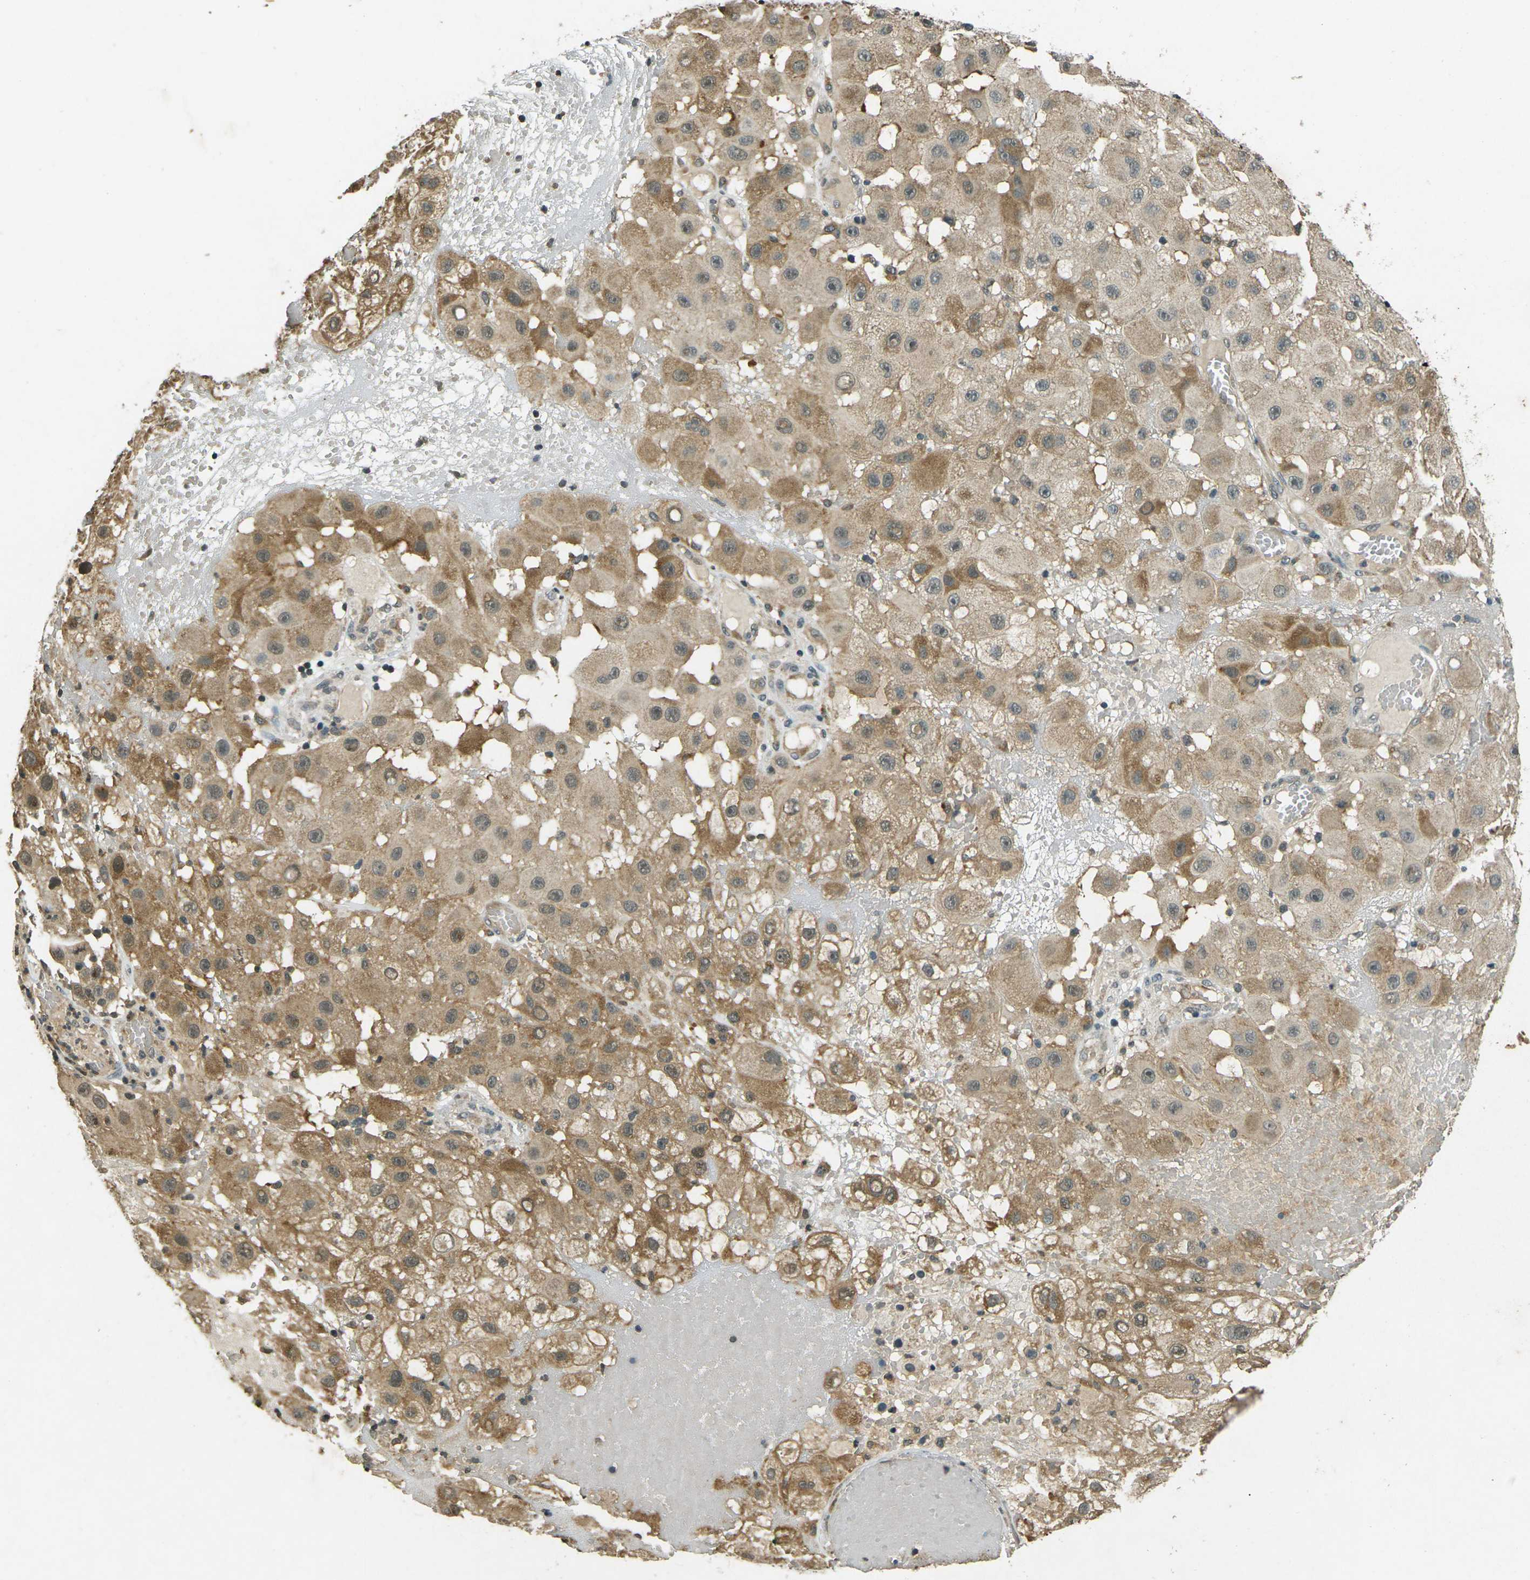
{"staining": {"intensity": "moderate", "quantity": ">75%", "location": "cytoplasmic/membranous"}, "tissue": "melanoma", "cell_type": "Tumor cells", "image_type": "cancer", "snomed": [{"axis": "morphology", "description": "Malignant melanoma, NOS"}, {"axis": "topography", "description": "Skin"}], "caption": "Immunohistochemistry (DAB (3,3'-diaminobenzidine)) staining of human melanoma exhibits moderate cytoplasmic/membranous protein staining in approximately >75% of tumor cells. (DAB (3,3'-diaminobenzidine) IHC, brown staining for protein, blue staining for nuclei).", "gene": "PDE2A", "patient": {"sex": "female", "age": 81}}